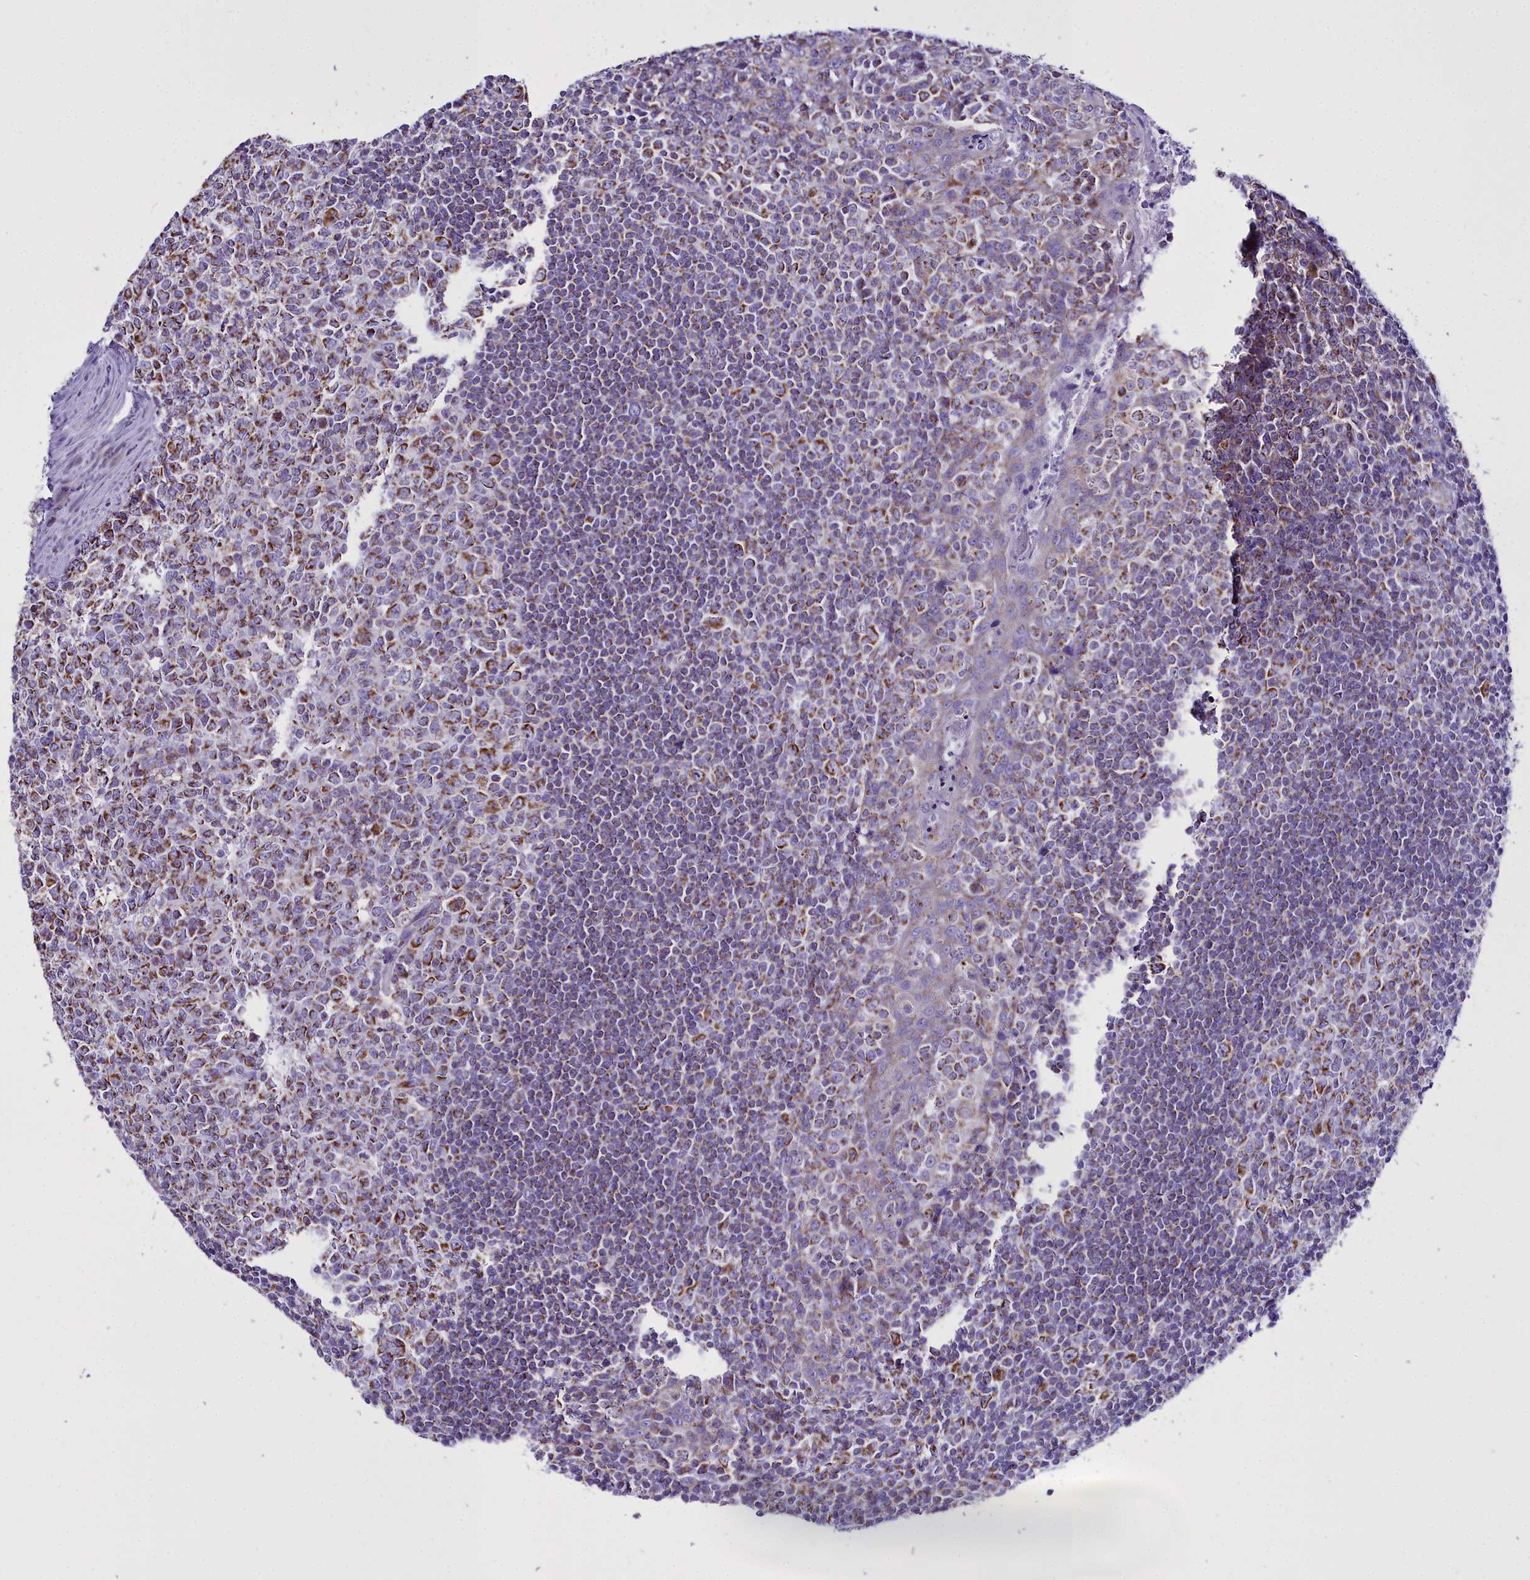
{"staining": {"intensity": "strong", "quantity": ">75%", "location": "cytoplasmic/membranous"}, "tissue": "tonsil", "cell_type": "Germinal center cells", "image_type": "normal", "snomed": [{"axis": "morphology", "description": "Normal tissue, NOS"}, {"axis": "topography", "description": "Tonsil"}], "caption": "The immunohistochemical stain highlights strong cytoplasmic/membranous expression in germinal center cells of normal tonsil.", "gene": "WDFY3", "patient": {"sex": "male", "age": 27}}